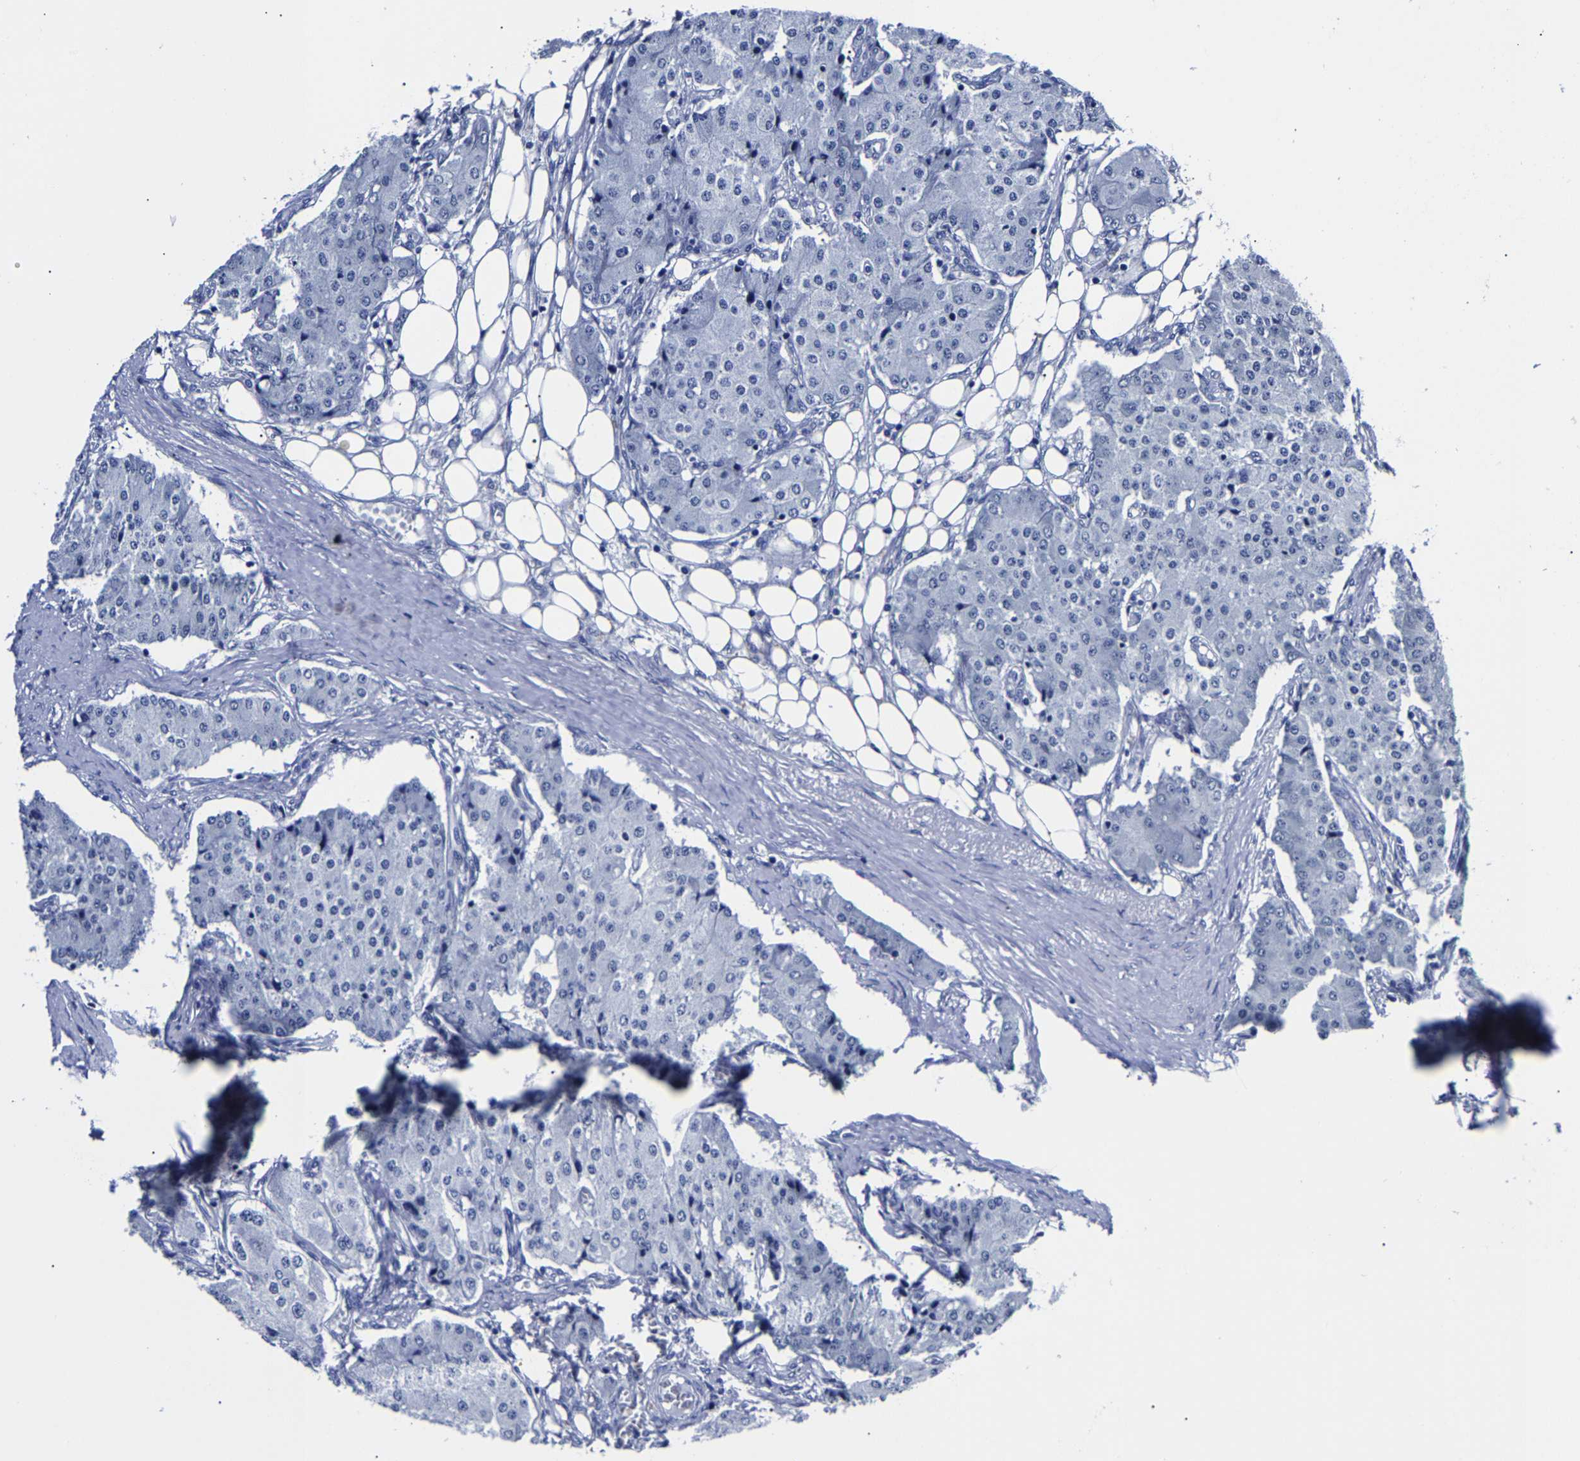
{"staining": {"intensity": "negative", "quantity": "none", "location": "none"}, "tissue": "carcinoid", "cell_type": "Tumor cells", "image_type": "cancer", "snomed": [{"axis": "morphology", "description": "Carcinoid, malignant, NOS"}, {"axis": "topography", "description": "Colon"}], "caption": "Tumor cells show no significant protein positivity in carcinoid.", "gene": "CPA2", "patient": {"sex": "female", "age": 52}}